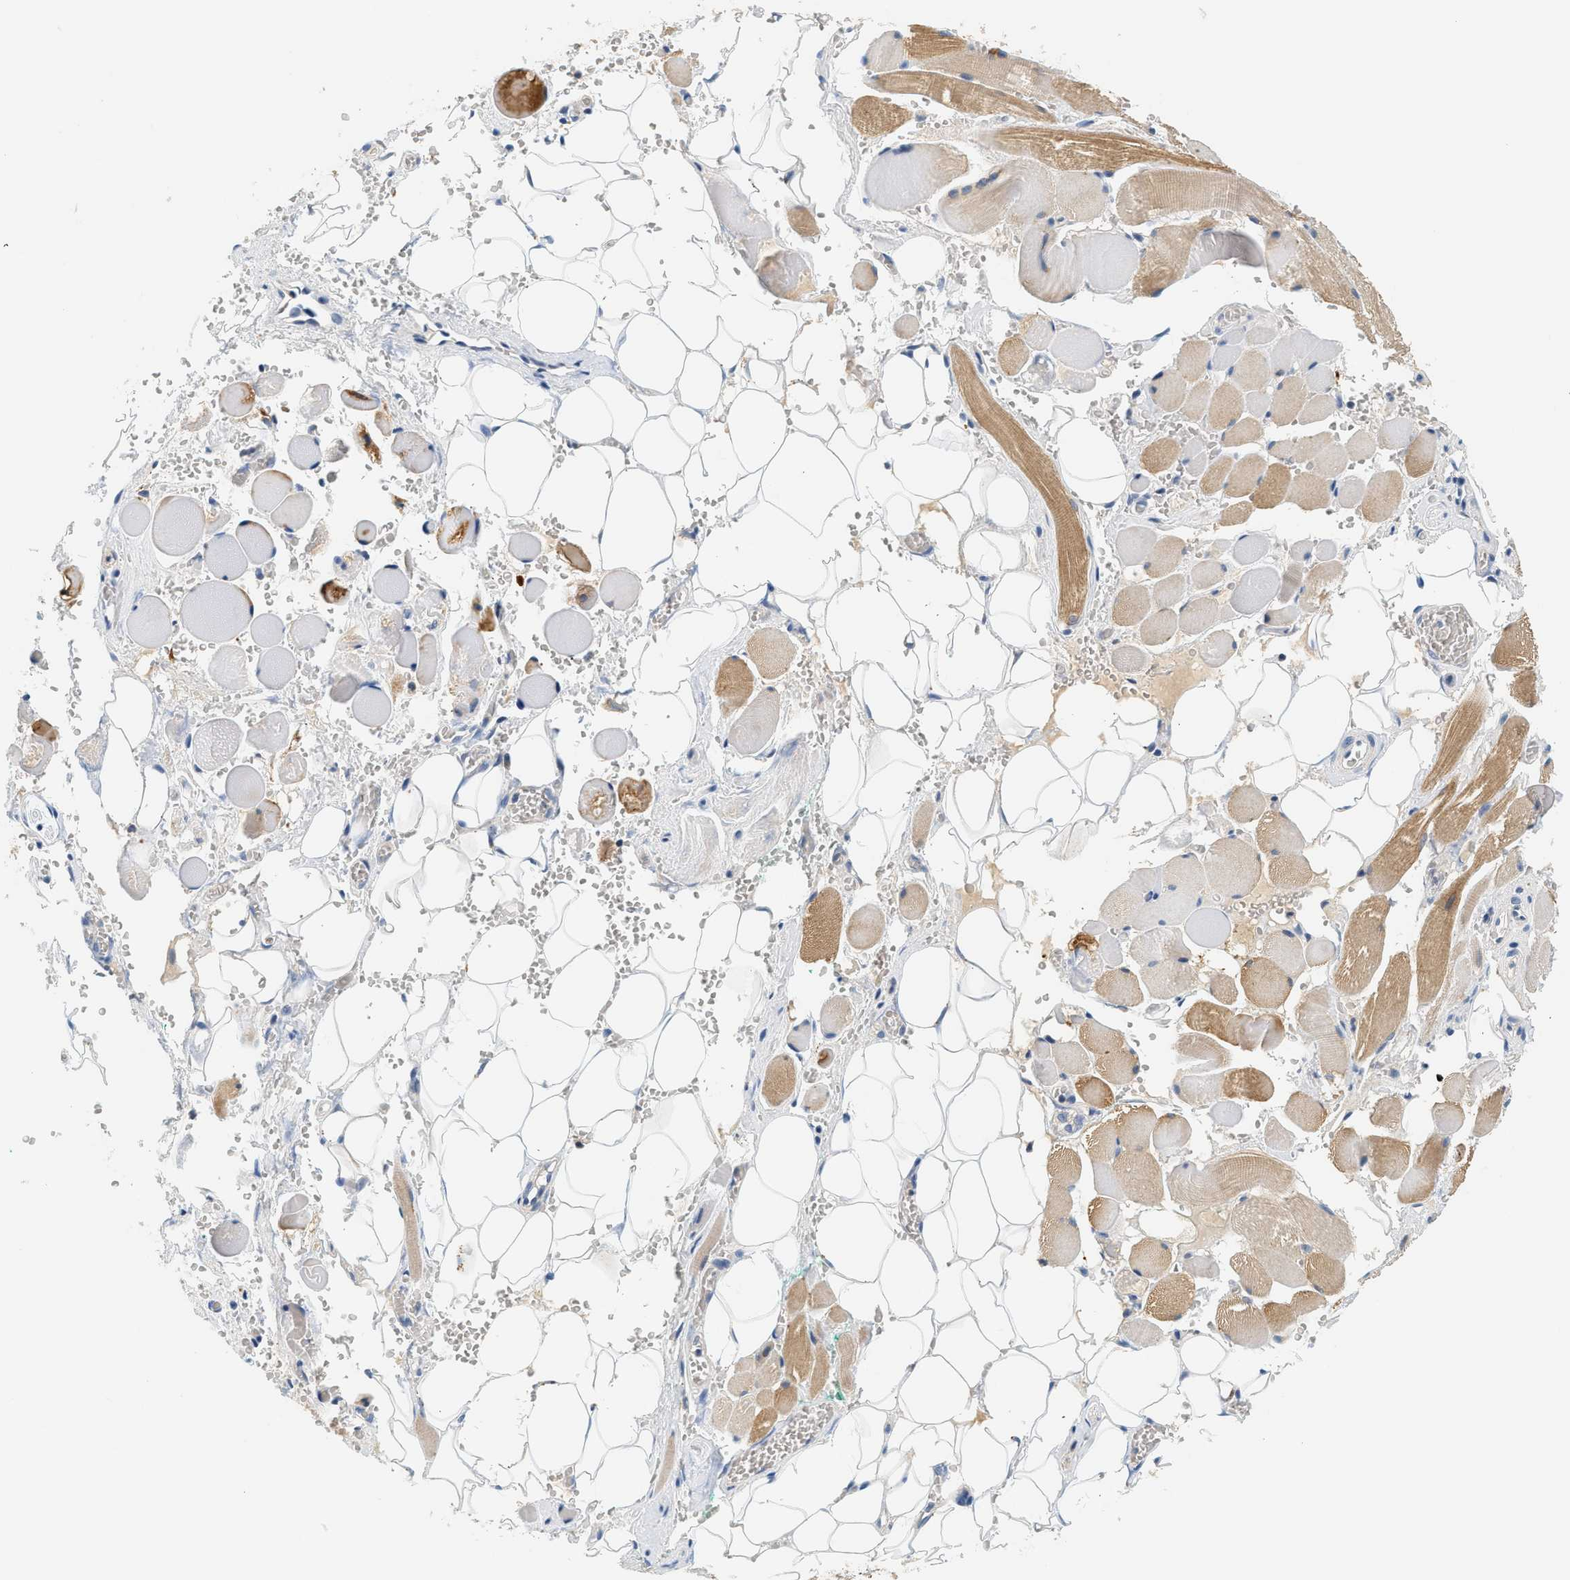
{"staining": {"intensity": "negative", "quantity": "none", "location": "none"}, "tissue": "adipose tissue", "cell_type": "Adipocytes", "image_type": "normal", "snomed": [{"axis": "morphology", "description": "Squamous cell carcinoma, NOS"}, {"axis": "topography", "description": "Oral tissue"}, {"axis": "topography", "description": "Head-Neck"}], "caption": "This is a image of immunohistochemistry (IHC) staining of benign adipose tissue, which shows no staining in adipocytes.", "gene": "SLC35E1", "patient": {"sex": "female", "age": 50}}